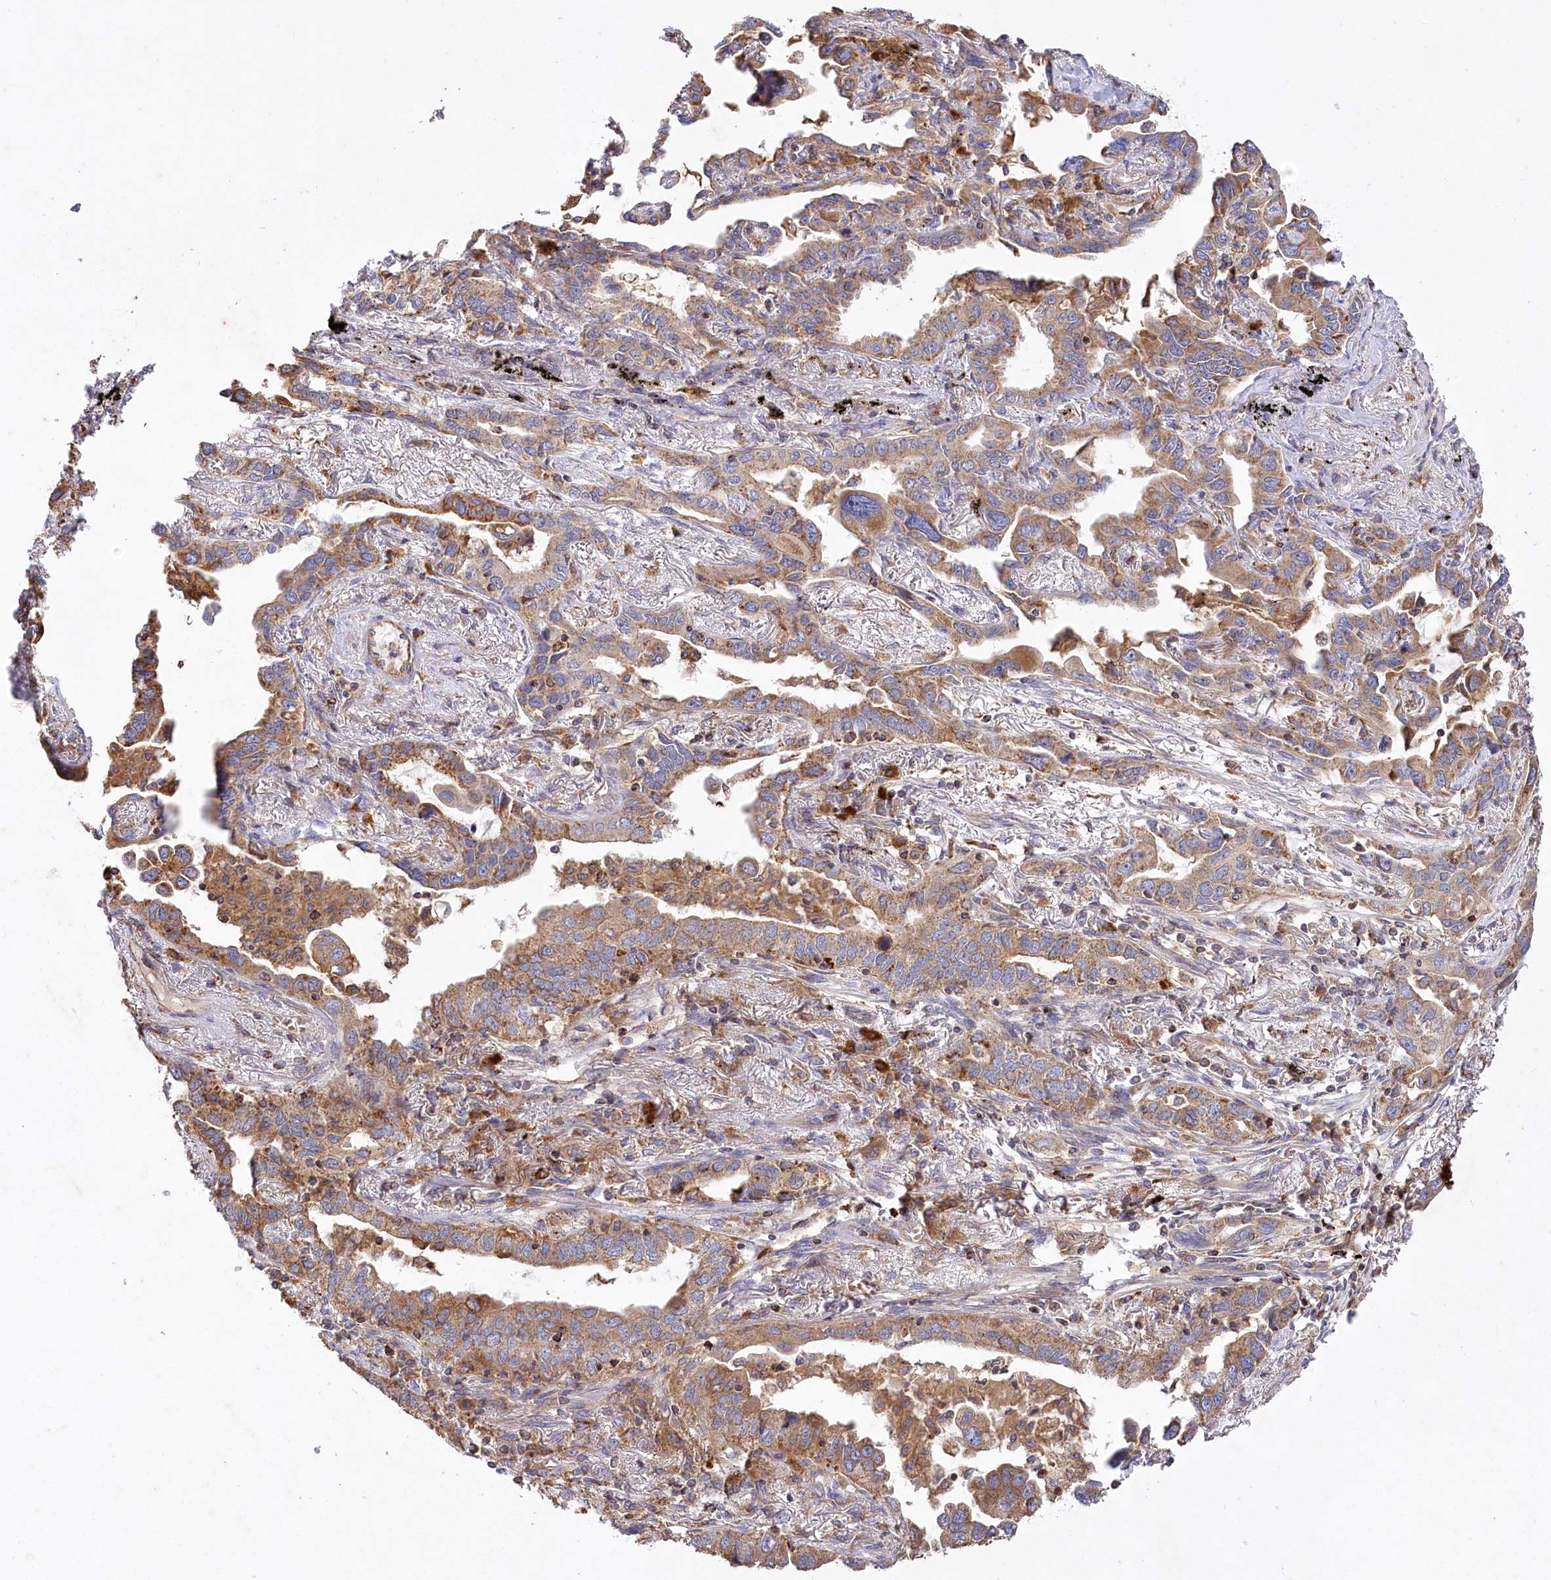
{"staining": {"intensity": "moderate", "quantity": ">75%", "location": "cytoplasmic/membranous"}, "tissue": "lung cancer", "cell_type": "Tumor cells", "image_type": "cancer", "snomed": [{"axis": "morphology", "description": "Adenocarcinoma, NOS"}, {"axis": "topography", "description": "Lung"}], "caption": "High-power microscopy captured an immunohistochemistry photomicrograph of lung cancer (adenocarcinoma), revealing moderate cytoplasmic/membranous staining in about >75% of tumor cells.", "gene": "CARD19", "patient": {"sex": "male", "age": 67}}